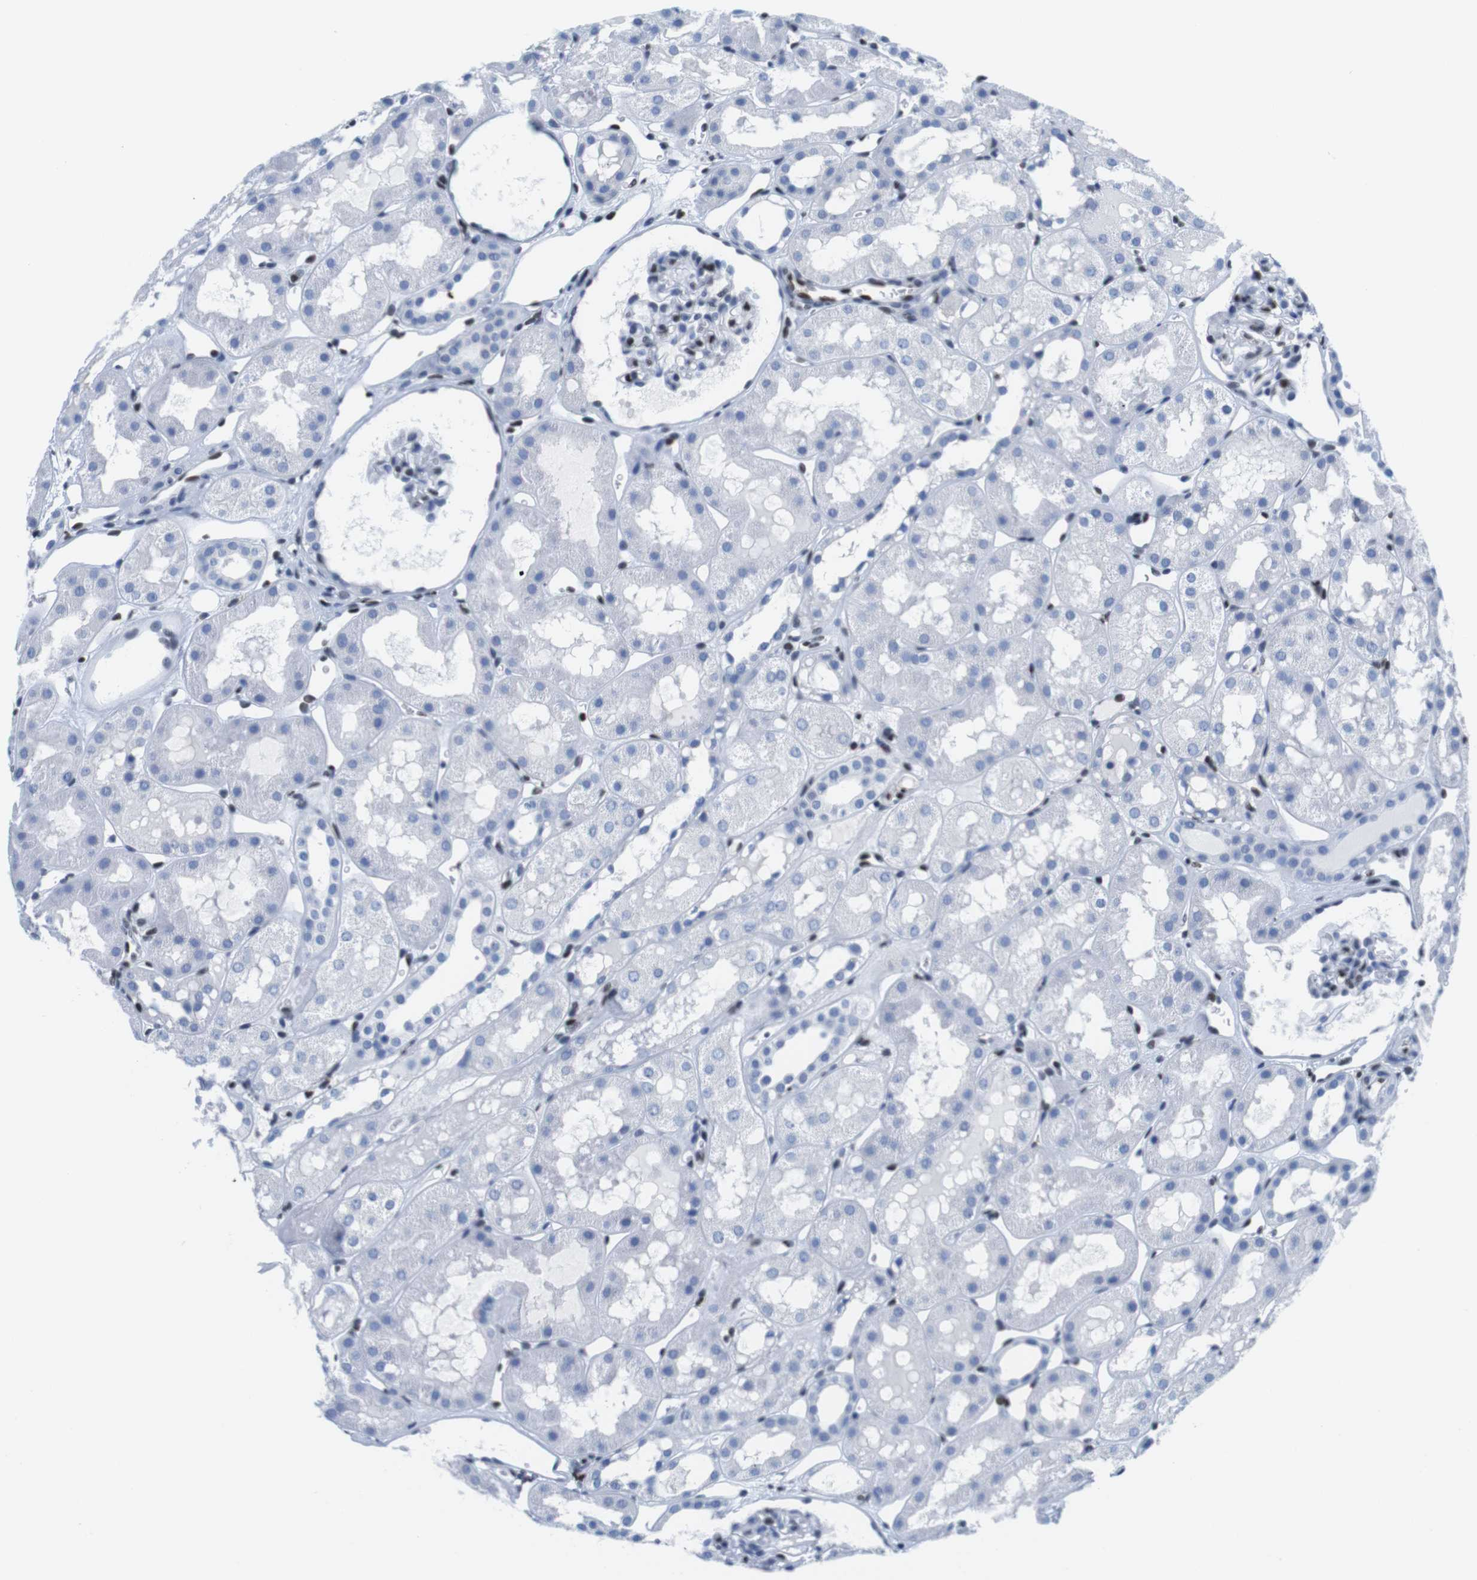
{"staining": {"intensity": "moderate", "quantity": "25%-75%", "location": "nuclear"}, "tissue": "kidney", "cell_type": "Cells in glomeruli", "image_type": "normal", "snomed": [{"axis": "morphology", "description": "Normal tissue, NOS"}, {"axis": "topography", "description": "Kidney"}, {"axis": "topography", "description": "Urinary bladder"}], "caption": "High-power microscopy captured an IHC image of benign kidney, revealing moderate nuclear positivity in about 25%-75% of cells in glomeruli. (Stains: DAB in brown, nuclei in blue, Microscopy: brightfield microscopy at high magnification).", "gene": "IFI16", "patient": {"sex": "male", "age": 16}}